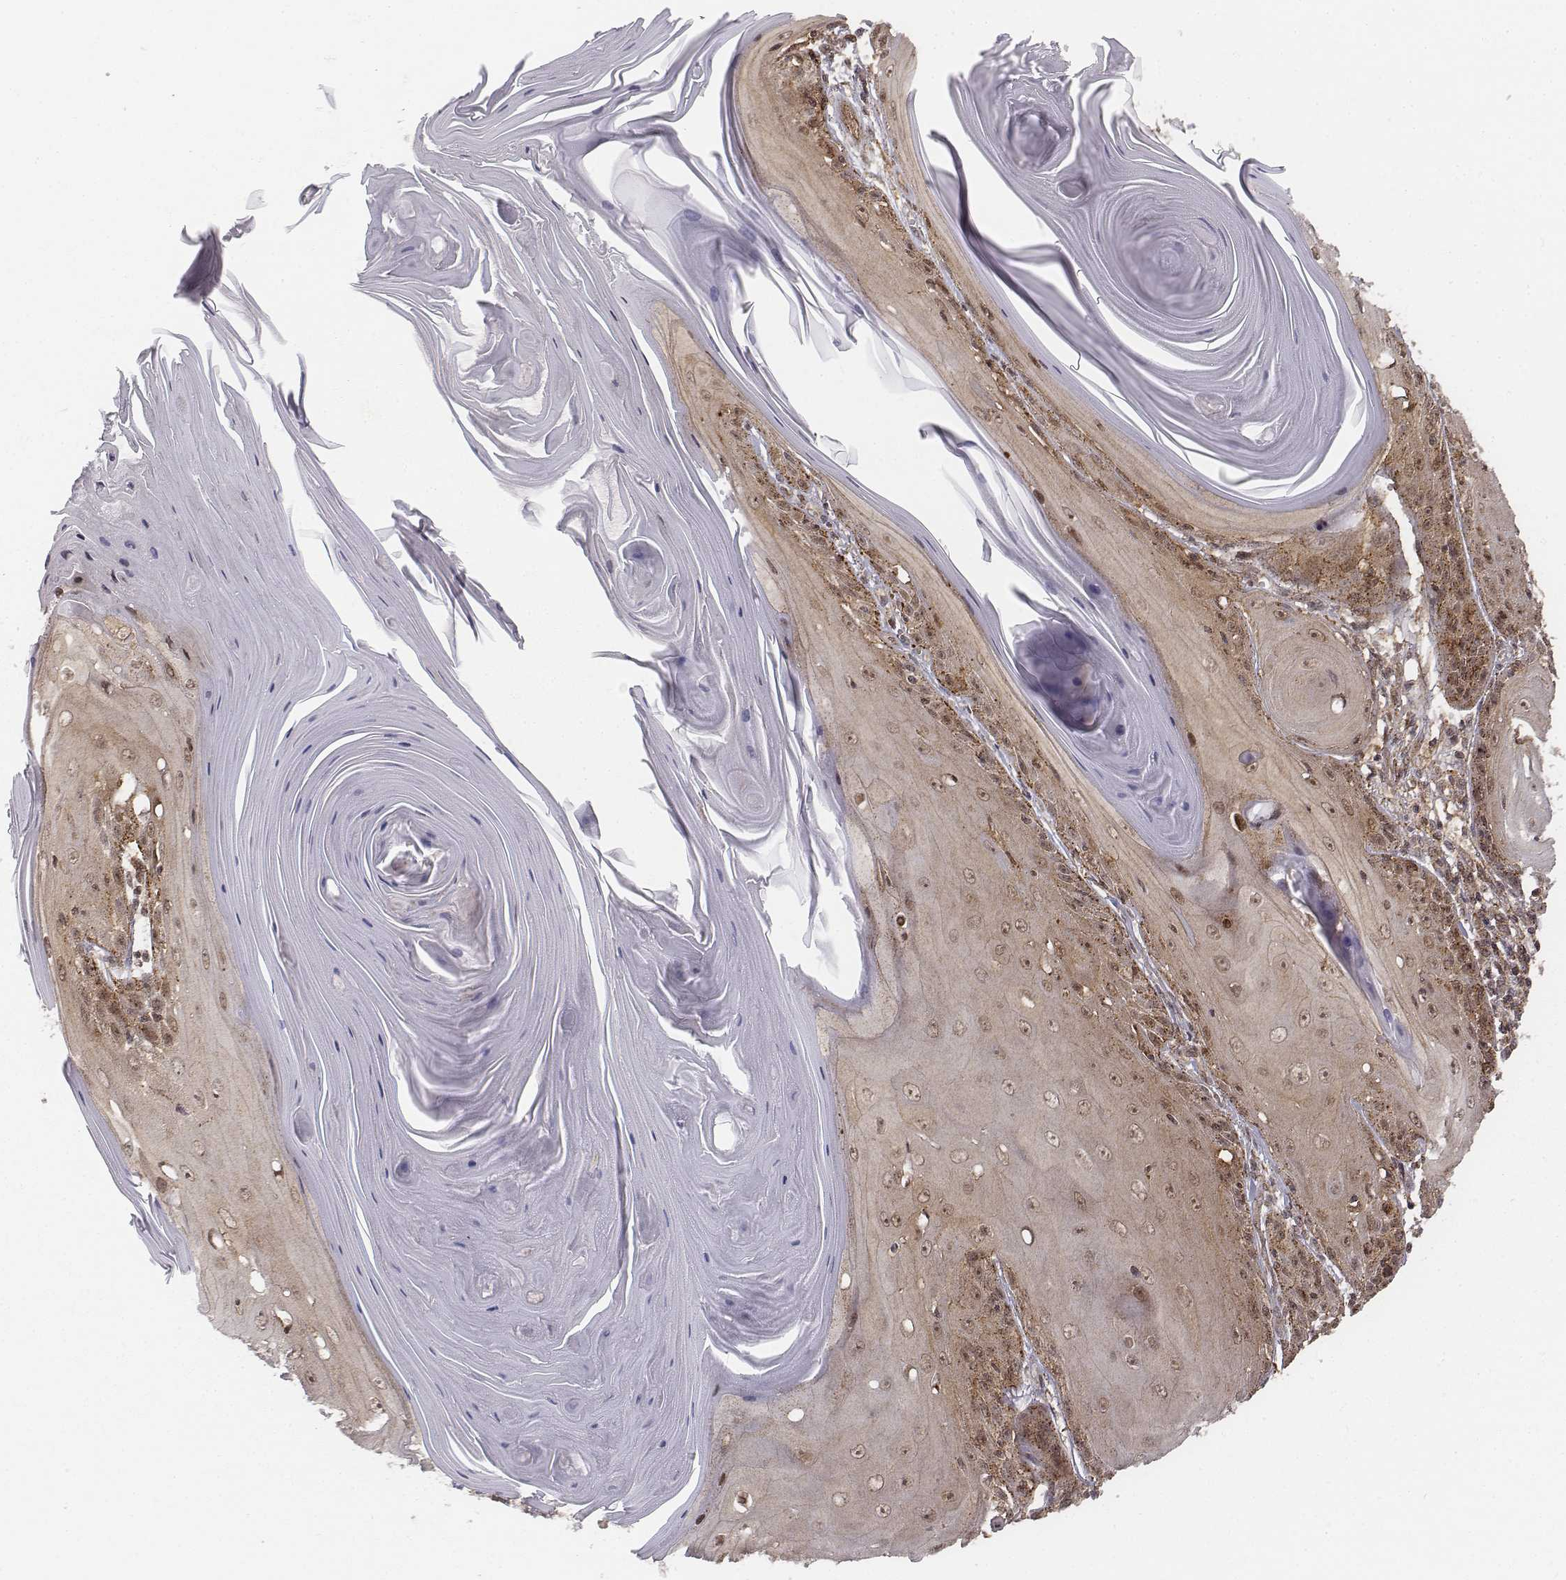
{"staining": {"intensity": "weak", "quantity": ">75%", "location": "cytoplasmic/membranous,nuclear"}, "tissue": "skin cancer", "cell_type": "Tumor cells", "image_type": "cancer", "snomed": [{"axis": "morphology", "description": "Squamous cell carcinoma, NOS"}, {"axis": "topography", "description": "Skin"}, {"axis": "topography", "description": "Vulva"}], "caption": "High-magnification brightfield microscopy of squamous cell carcinoma (skin) stained with DAB (3,3'-diaminobenzidine) (brown) and counterstained with hematoxylin (blue). tumor cells exhibit weak cytoplasmic/membranous and nuclear staining is present in approximately>75% of cells.", "gene": "ZFYVE19", "patient": {"sex": "female", "age": 85}}